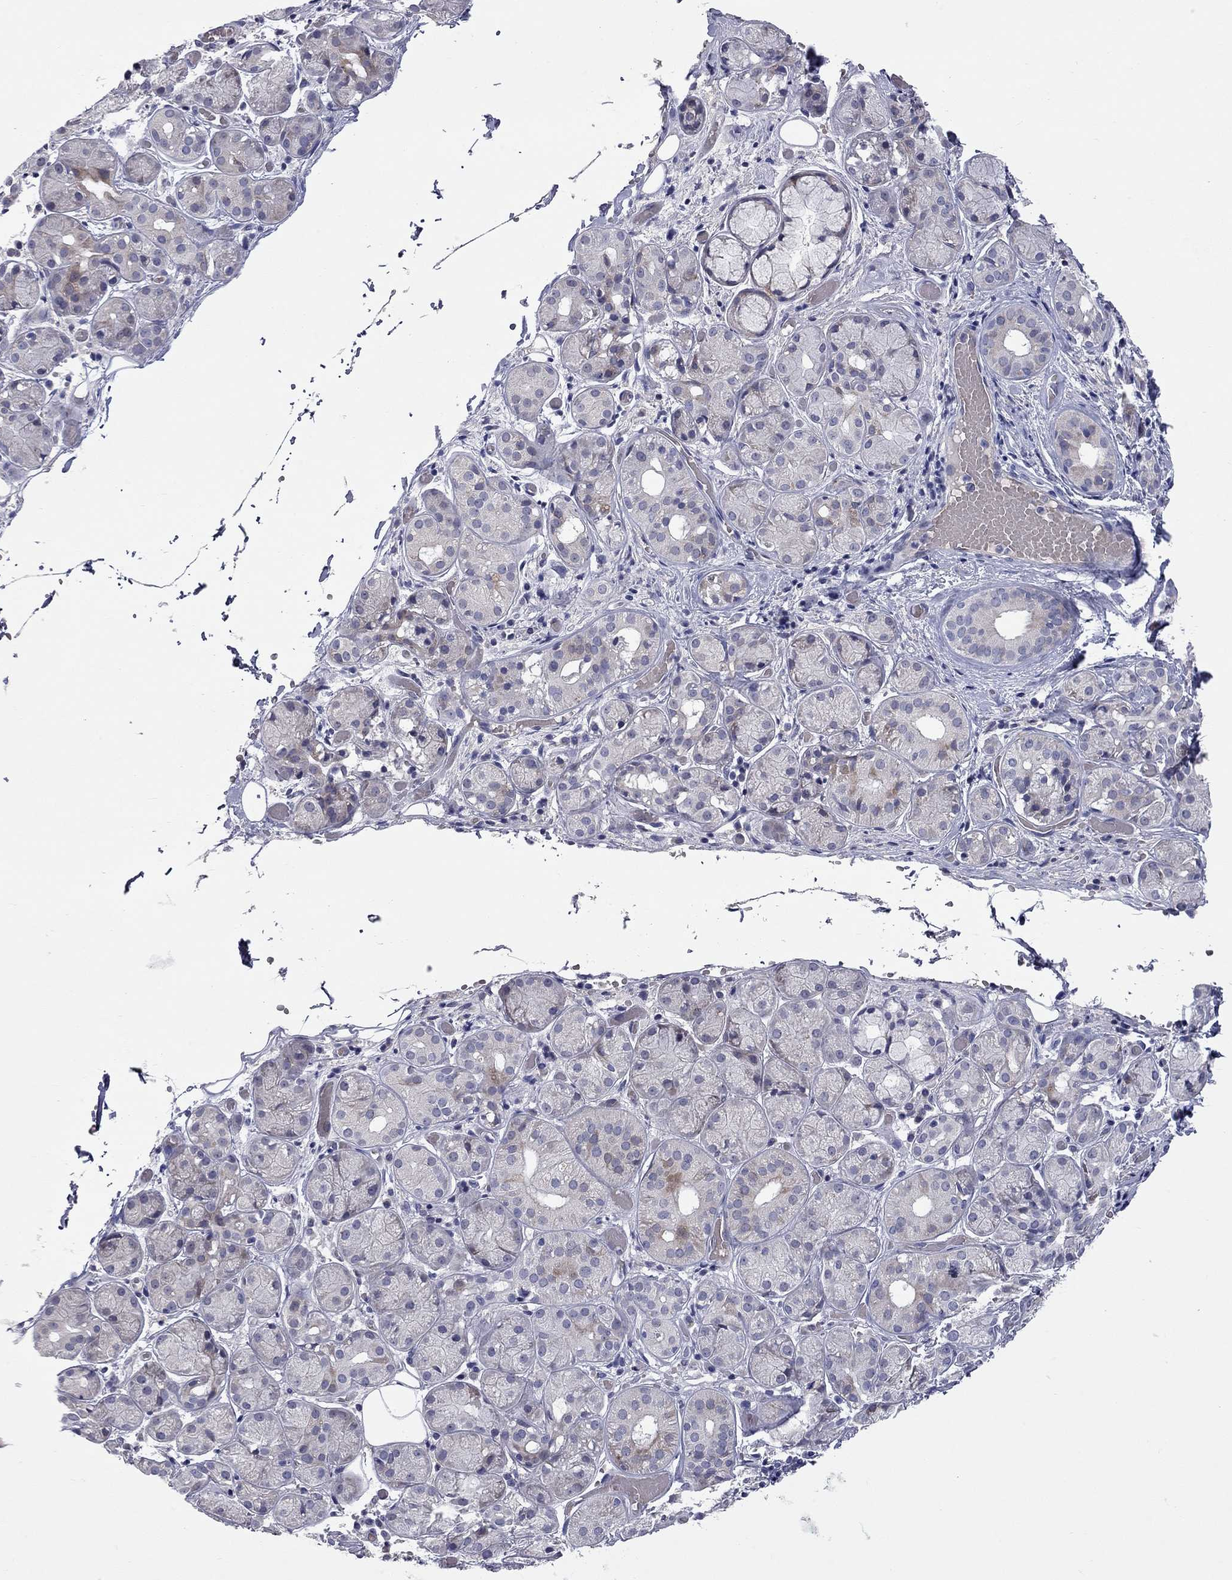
{"staining": {"intensity": "moderate", "quantity": "<25%", "location": "cytoplasmic/membranous"}, "tissue": "salivary gland", "cell_type": "Glandular cells", "image_type": "normal", "snomed": [{"axis": "morphology", "description": "Normal tissue, NOS"}, {"axis": "topography", "description": "Salivary gland"}, {"axis": "topography", "description": "Peripheral nerve tissue"}], "caption": "The immunohistochemical stain labels moderate cytoplasmic/membranous expression in glandular cells of normal salivary gland. The protein of interest is shown in brown color, while the nuclei are stained blue.", "gene": "UNC119B", "patient": {"sex": "male", "age": 71}}